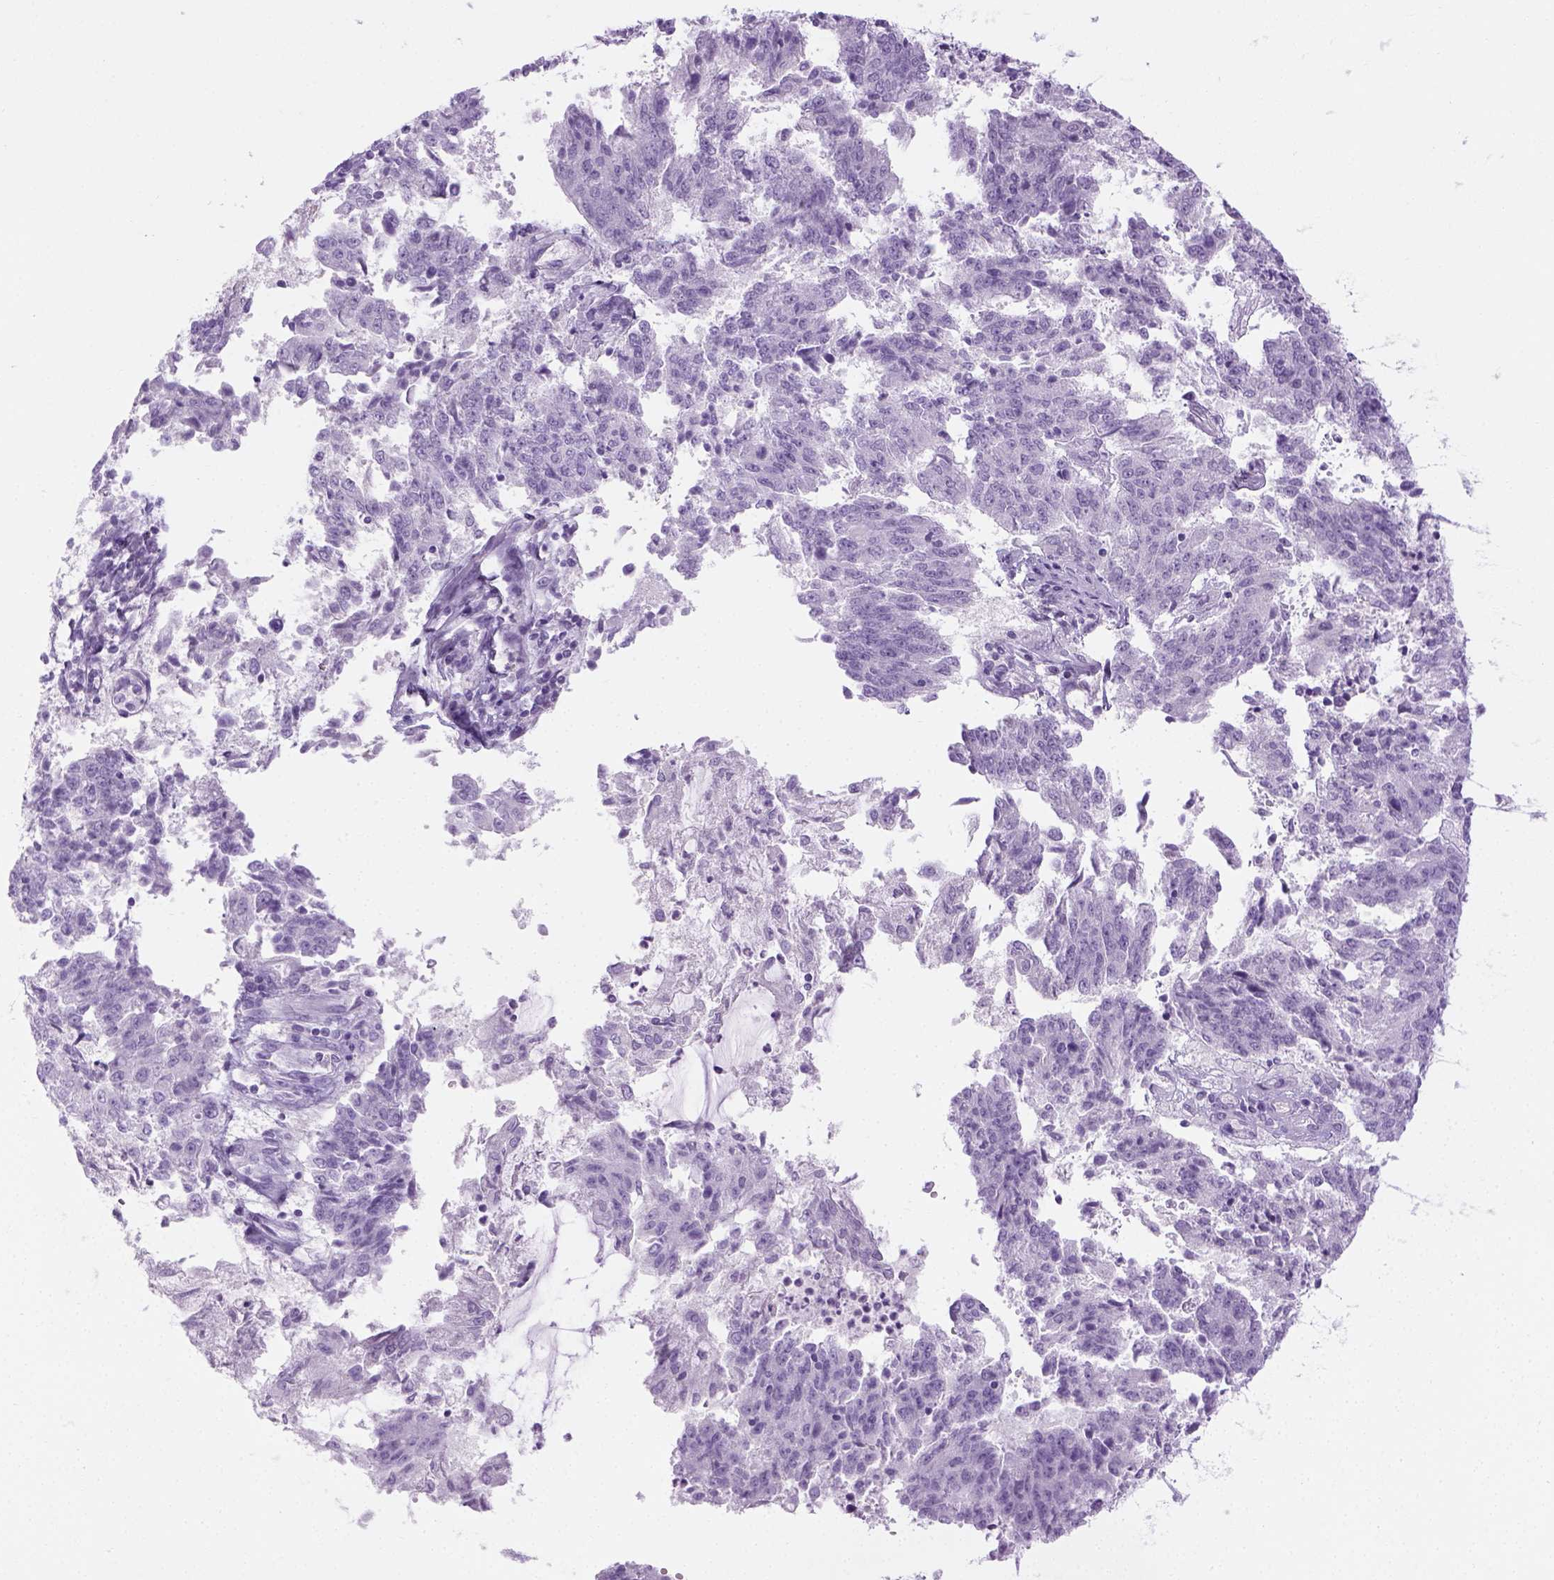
{"staining": {"intensity": "negative", "quantity": "none", "location": "none"}, "tissue": "endometrial cancer", "cell_type": "Tumor cells", "image_type": "cancer", "snomed": [{"axis": "morphology", "description": "Adenocarcinoma, NOS"}, {"axis": "topography", "description": "Endometrium"}], "caption": "An immunohistochemistry image of endometrial adenocarcinoma is shown. There is no staining in tumor cells of endometrial adenocarcinoma.", "gene": "LGSN", "patient": {"sex": "female", "age": 82}}